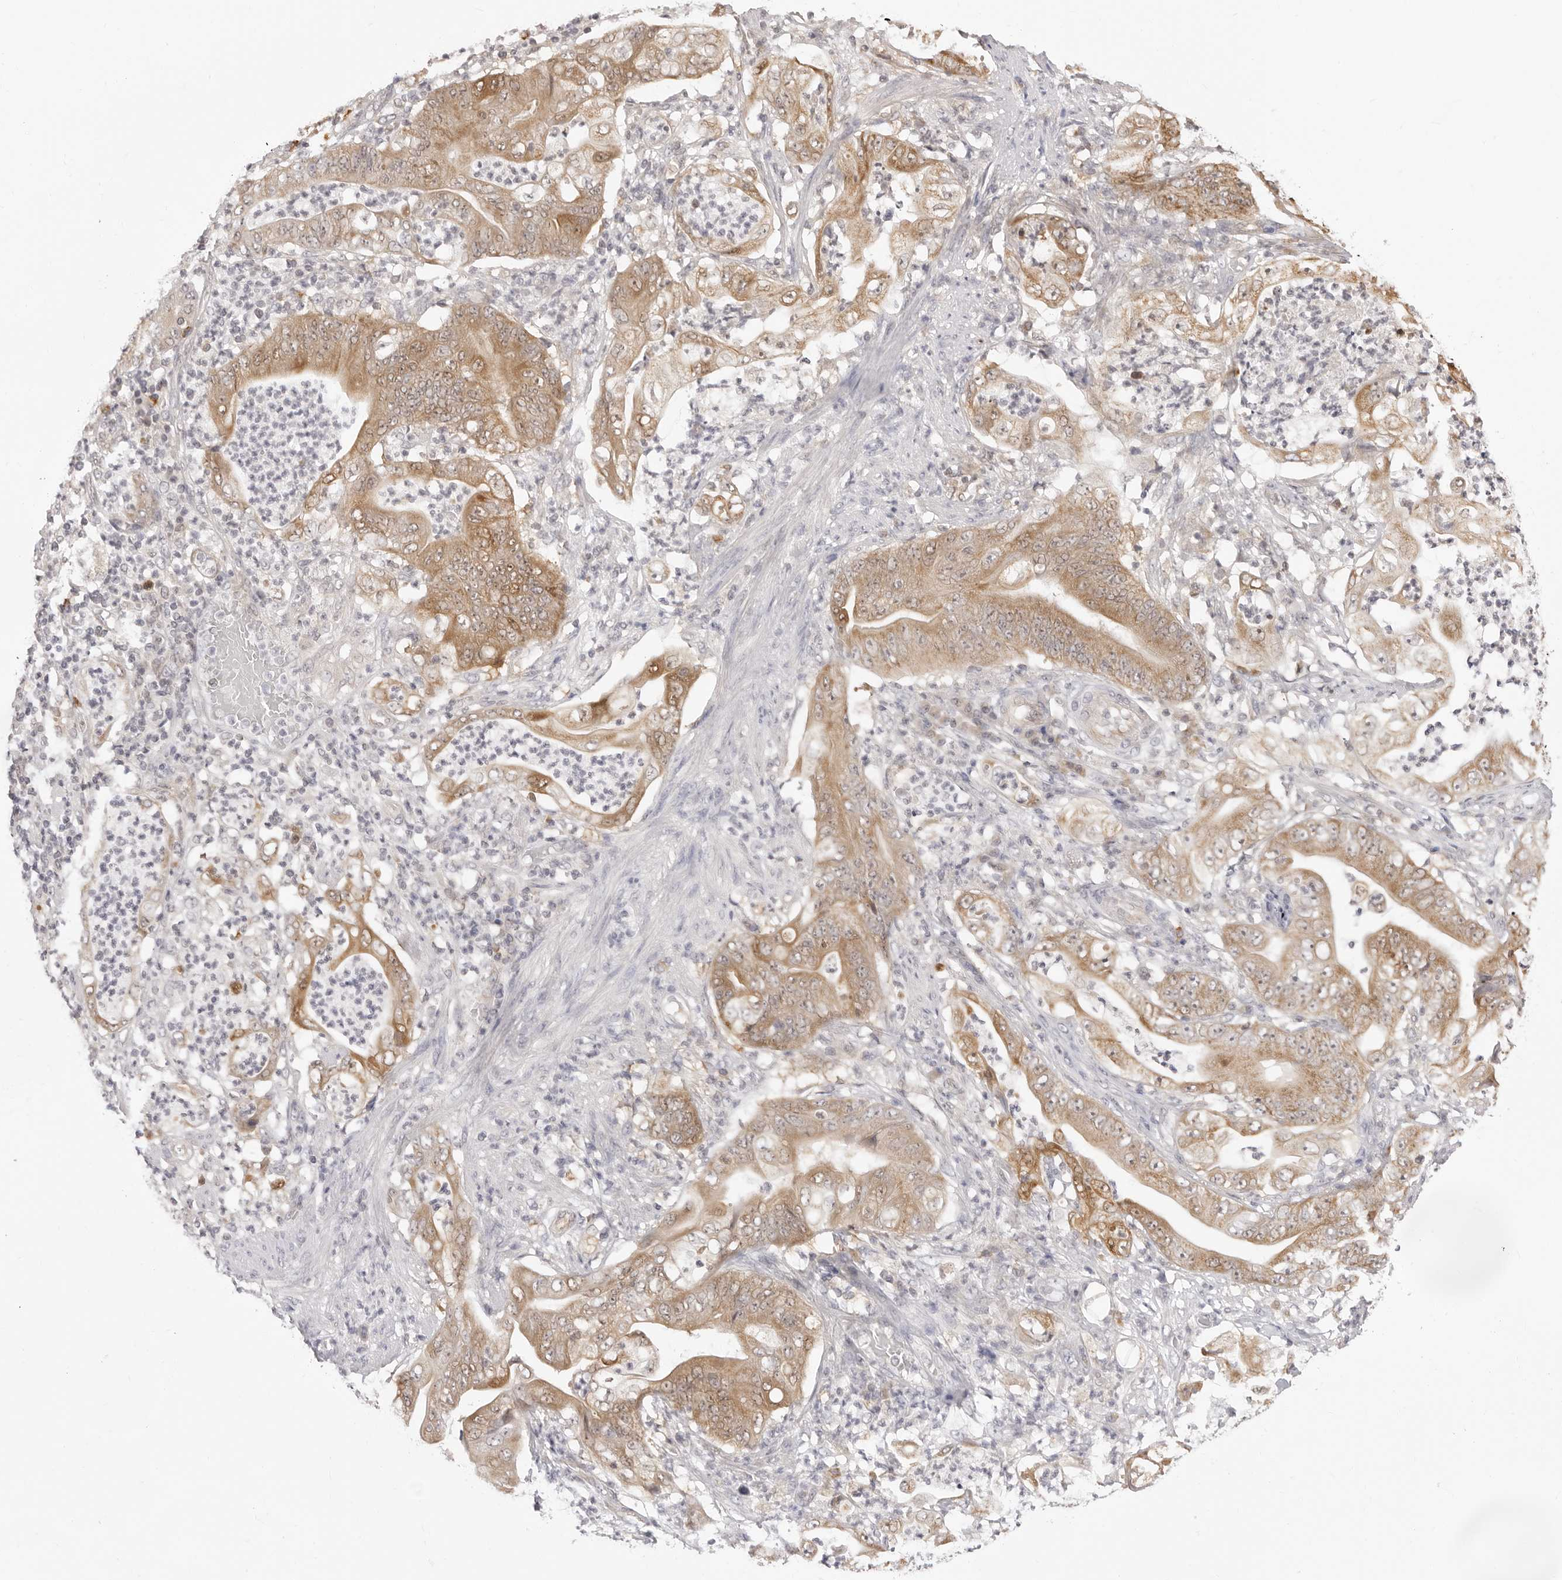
{"staining": {"intensity": "moderate", "quantity": ">75%", "location": "cytoplasmic/membranous"}, "tissue": "stomach cancer", "cell_type": "Tumor cells", "image_type": "cancer", "snomed": [{"axis": "morphology", "description": "Adenocarcinoma, NOS"}, {"axis": "topography", "description": "Stomach"}], "caption": "Stomach cancer (adenocarcinoma) stained with a protein marker exhibits moderate staining in tumor cells.", "gene": "FDPS", "patient": {"sex": "female", "age": 73}}